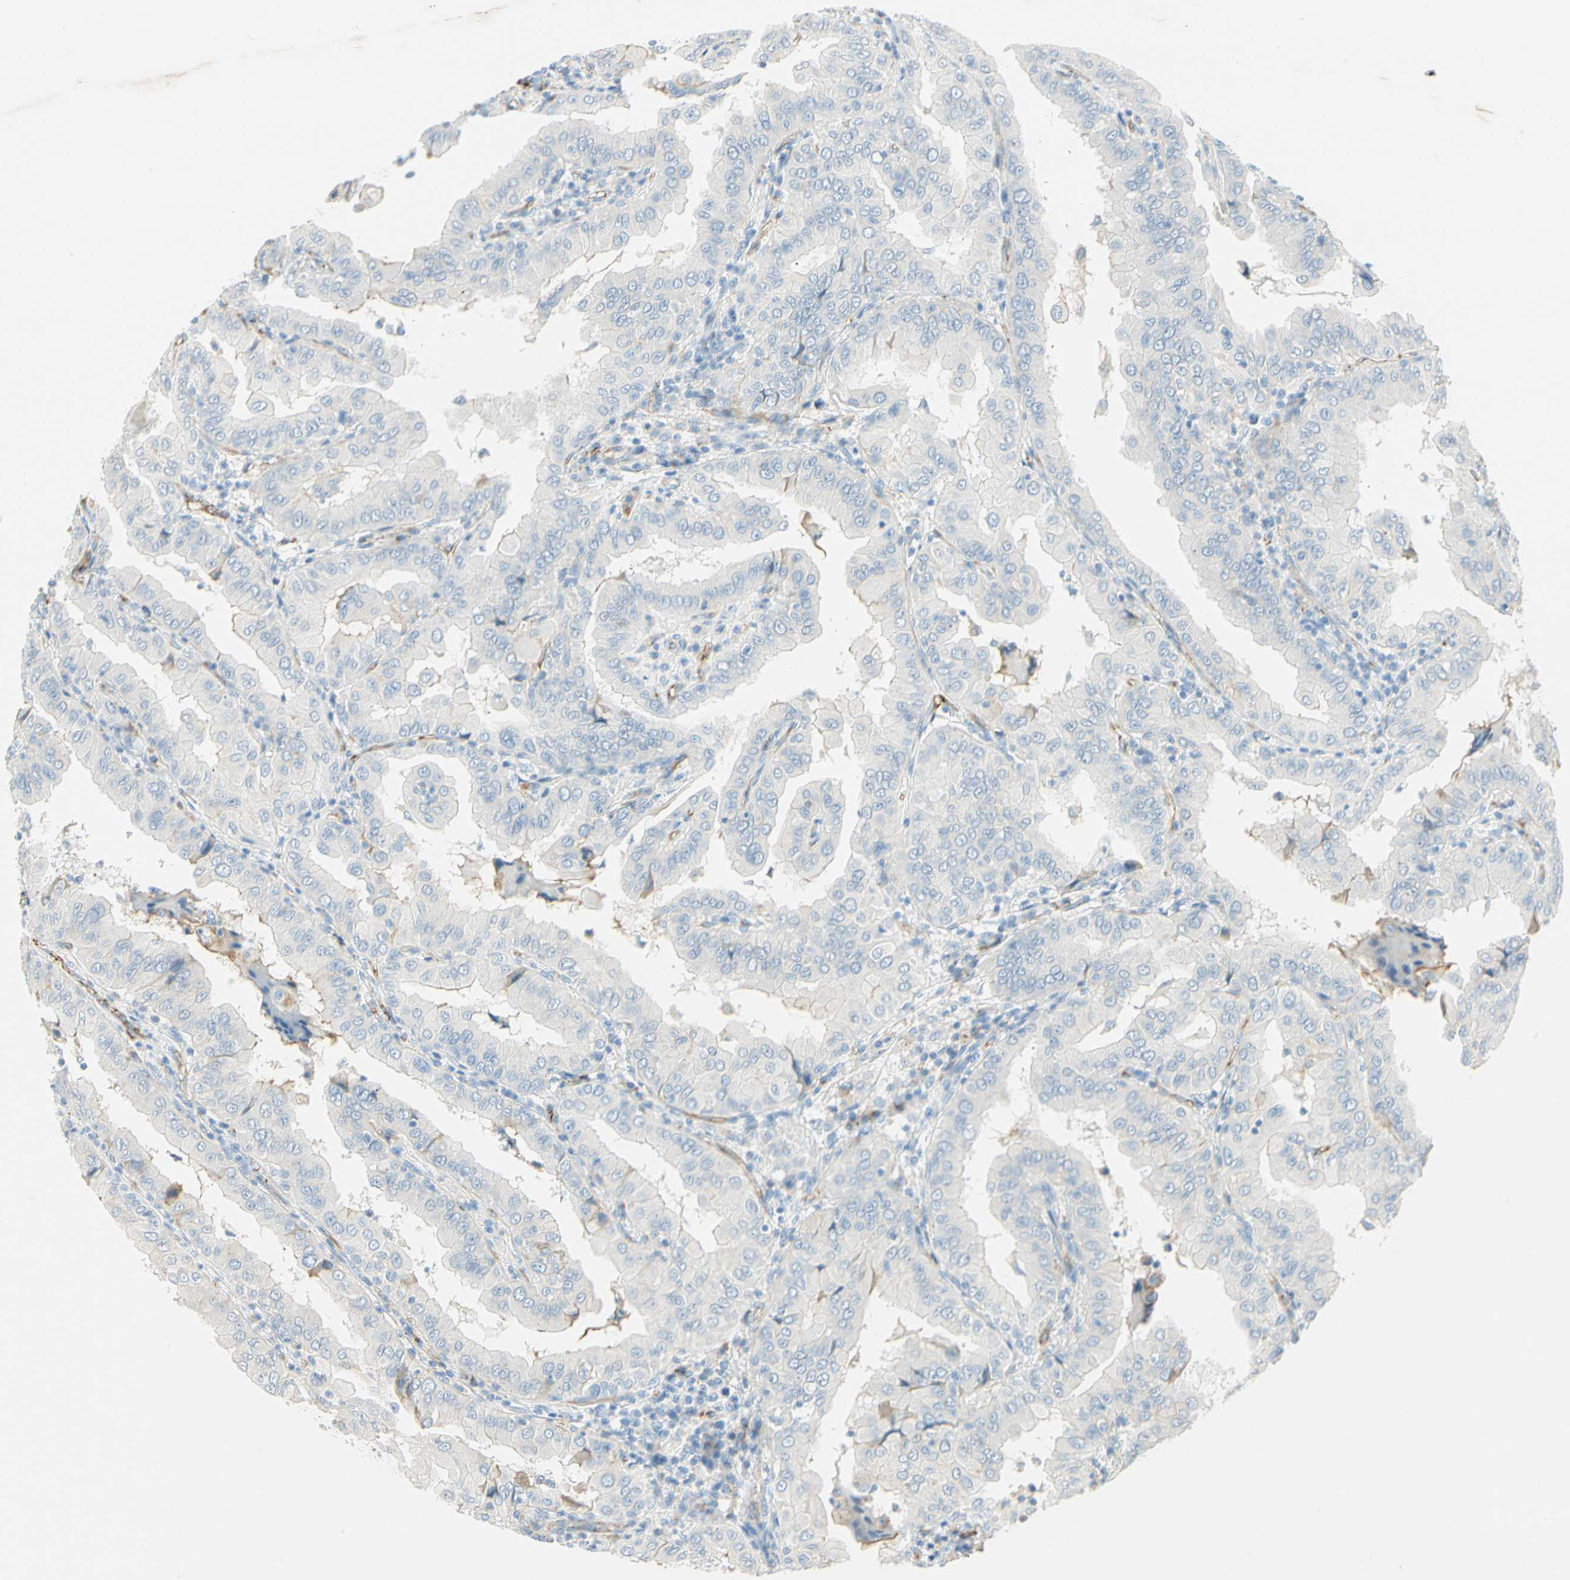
{"staining": {"intensity": "weak", "quantity": ">75%", "location": "cytoplasmic/membranous"}, "tissue": "thyroid cancer", "cell_type": "Tumor cells", "image_type": "cancer", "snomed": [{"axis": "morphology", "description": "Papillary adenocarcinoma, NOS"}, {"axis": "topography", "description": "Thyroid gland"}], "caption": "Immunohistochemical staining of thyroid papillary adenocarcinoma displays weak cytoplasmic/membranous protein positivity in about >75% of tumor cells.", "gene": "VPS9D1", "patient": {"sex": "male", "age": 33}}